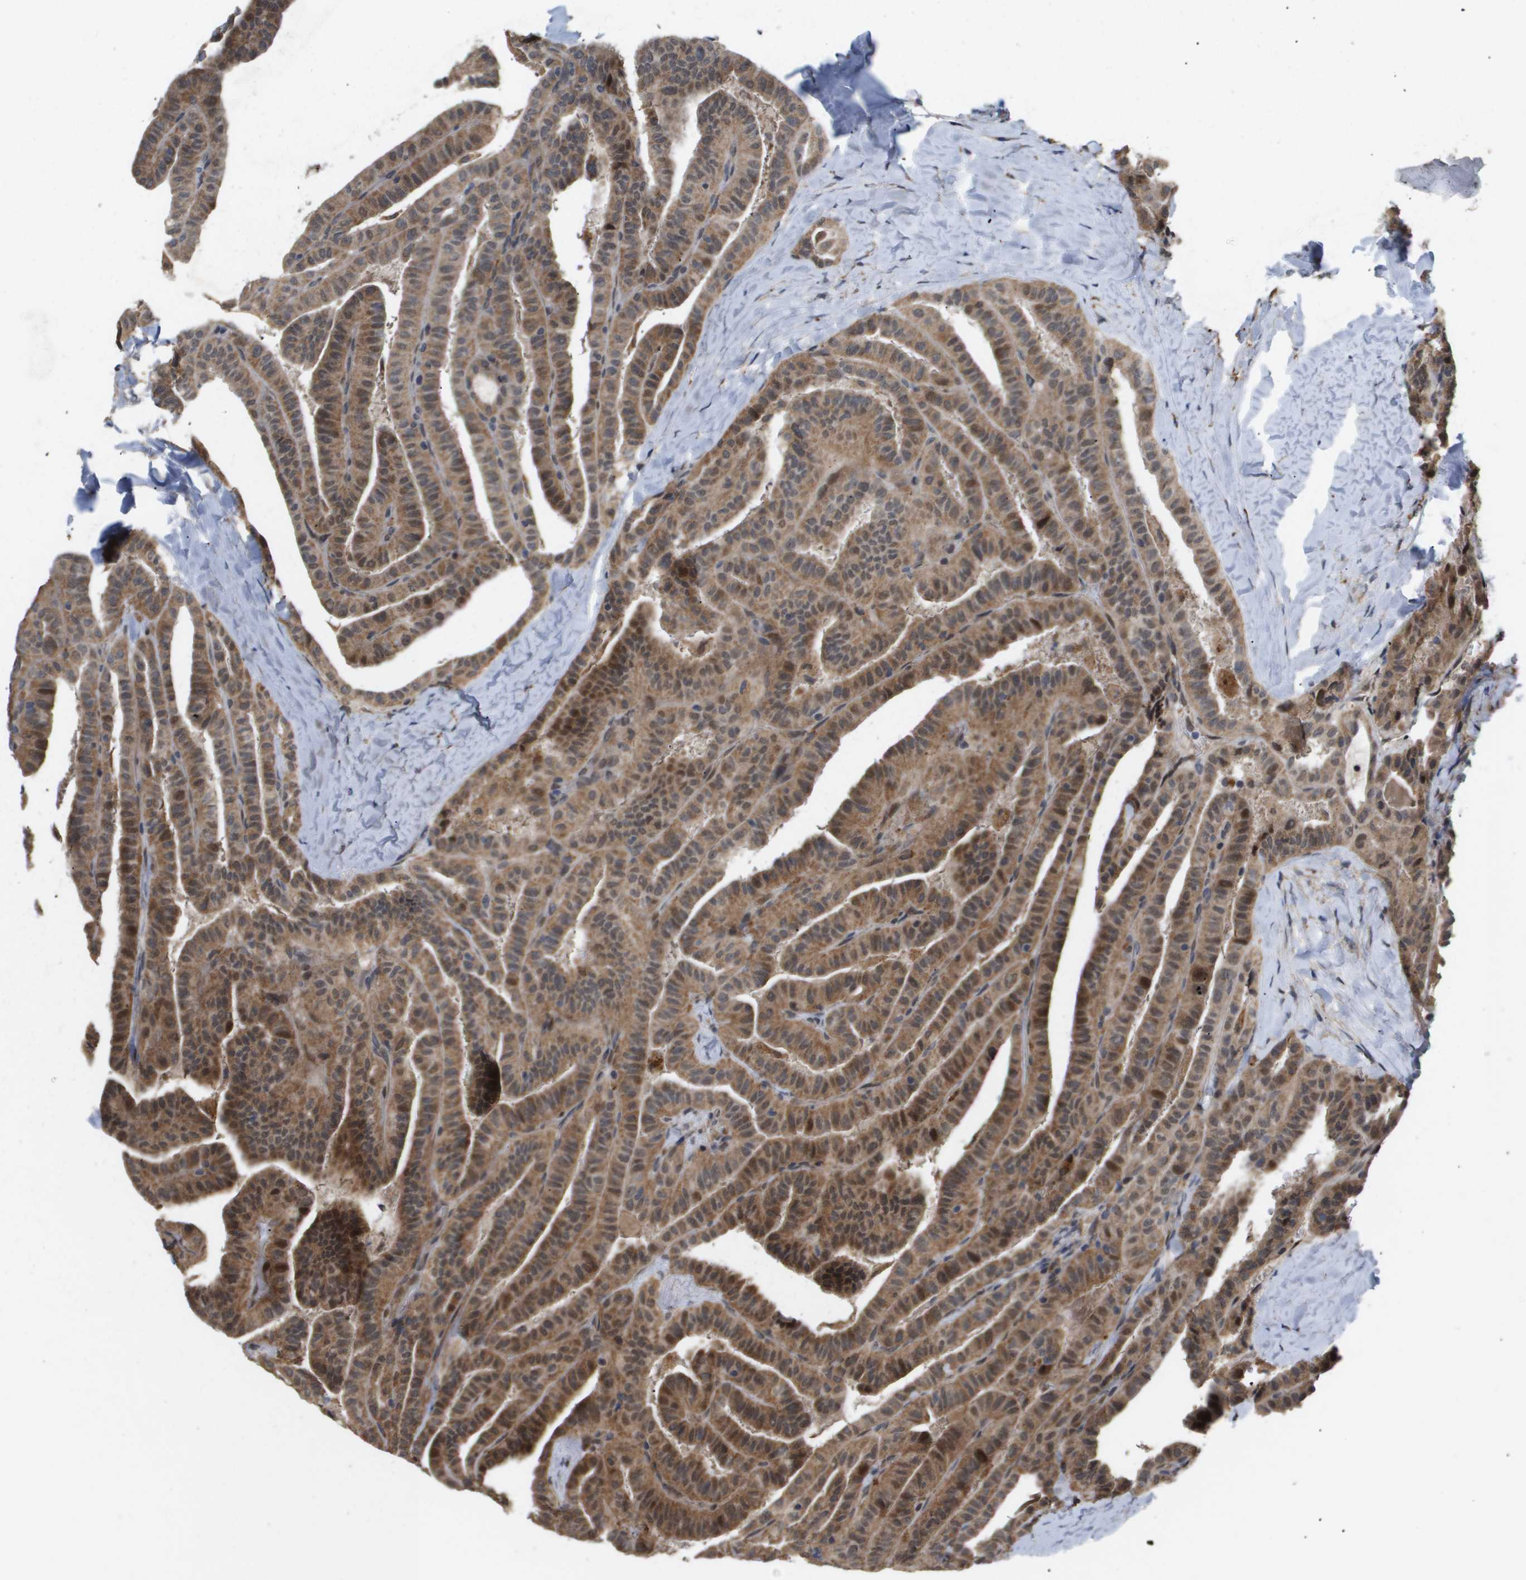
{"staining": {"intensity": "moderate", "quantity": ">75%", "location": "cytoplasmic/membranous"}, "tissue": "thyroid cancer", "cell_type": "Tumor cells", "image_type": "cancer", "snomed": [{"axis": "morphology", "description": "Papillary adenocarcinoma, NOS"}, {"axis": "topography", "description": "Thyroid gland"}], "caption": "Thyroid cancer (papillary adenocarcinoma) stained with immunohistochemistry (IHC) shows moderate cytoplasmic/membranous expression in about >75% of tumor cells.", "gene": "PDGFB", "patient": {"sex": "male", "age": 77}}